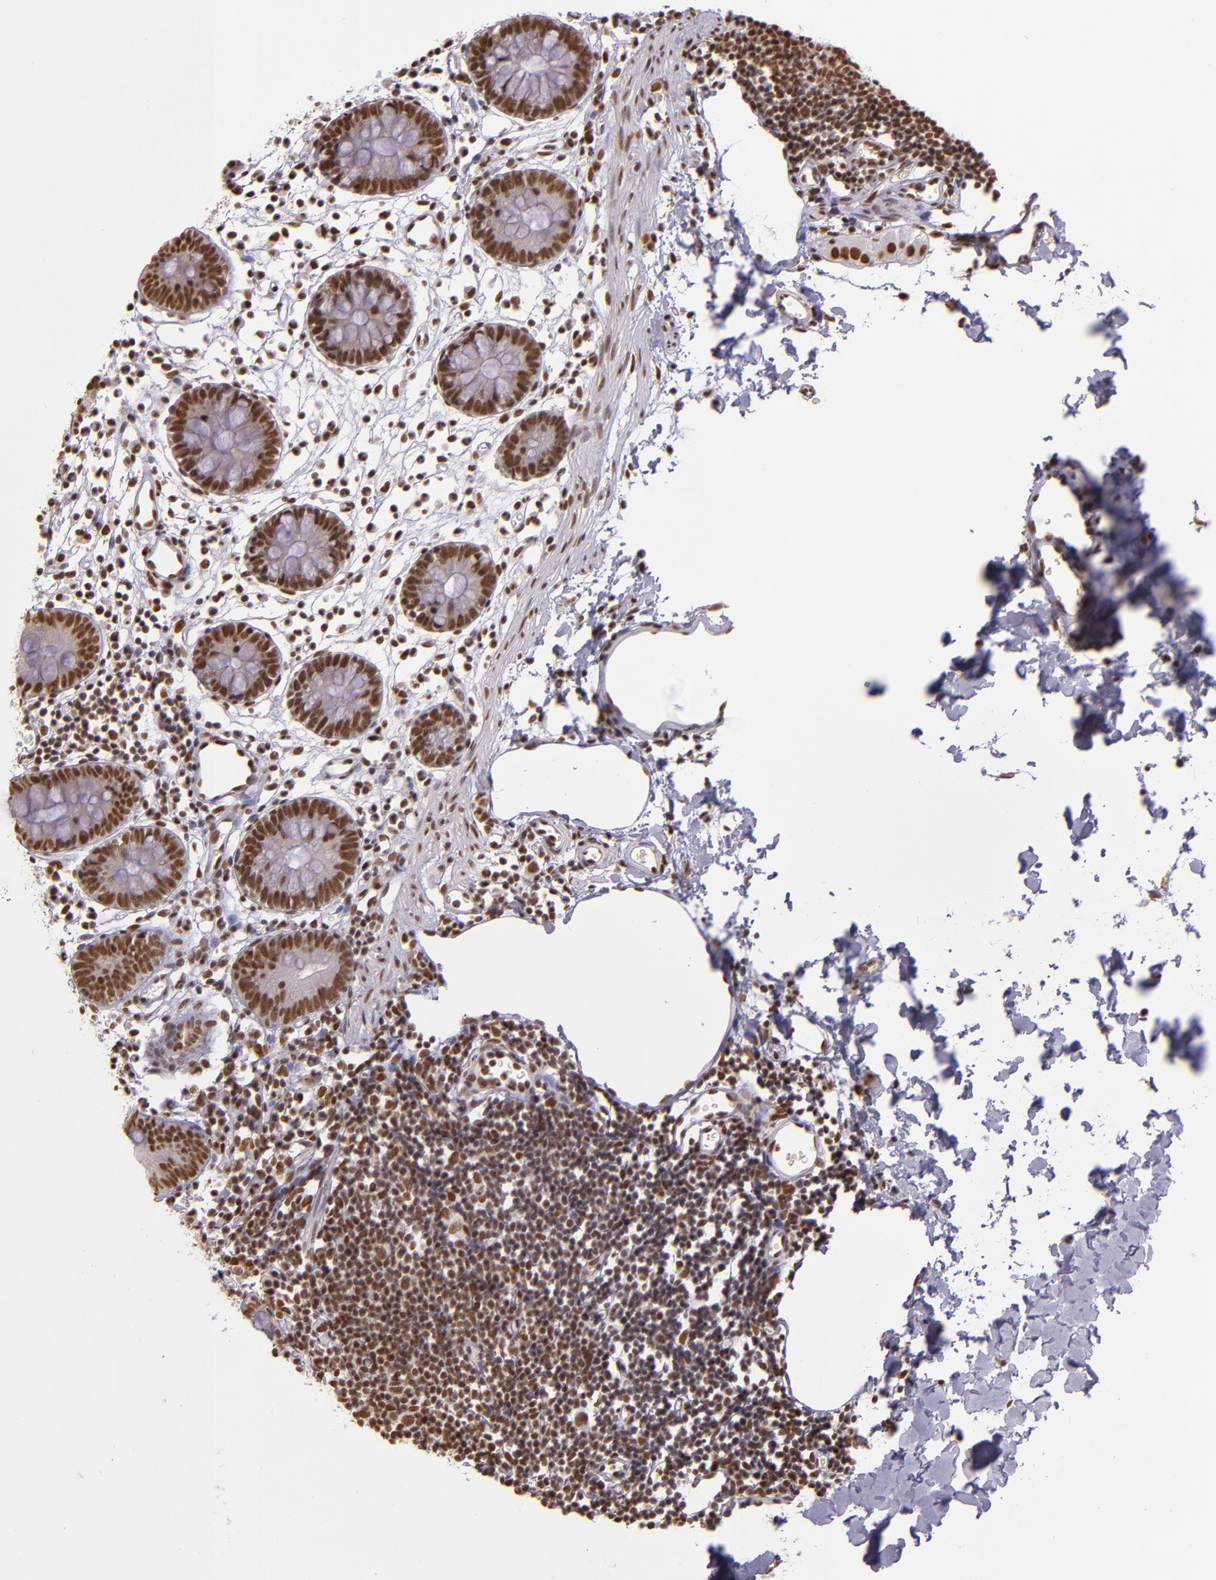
{"staining": {"intensity": "moderate", "quantity": ">75%", "location": "nuclear"}, "tissue": "colon", "cell_type": "Endothelial cells", "image_type": "normal", "snomed": [{"axis": "morphology", "description": "Normal tissue, NOS"}, {"axis": "topography", "description": "Colon"}], "caption": "Colon stained with DAB (3,3'-diaminobenzidine) immunohistochemistry (IHC) demonstrates medium levels of moderate nuclear expression in about >75% of endothelial cells.", "gene": "USF1", "patient": {"sex": "male", "age": 14}}